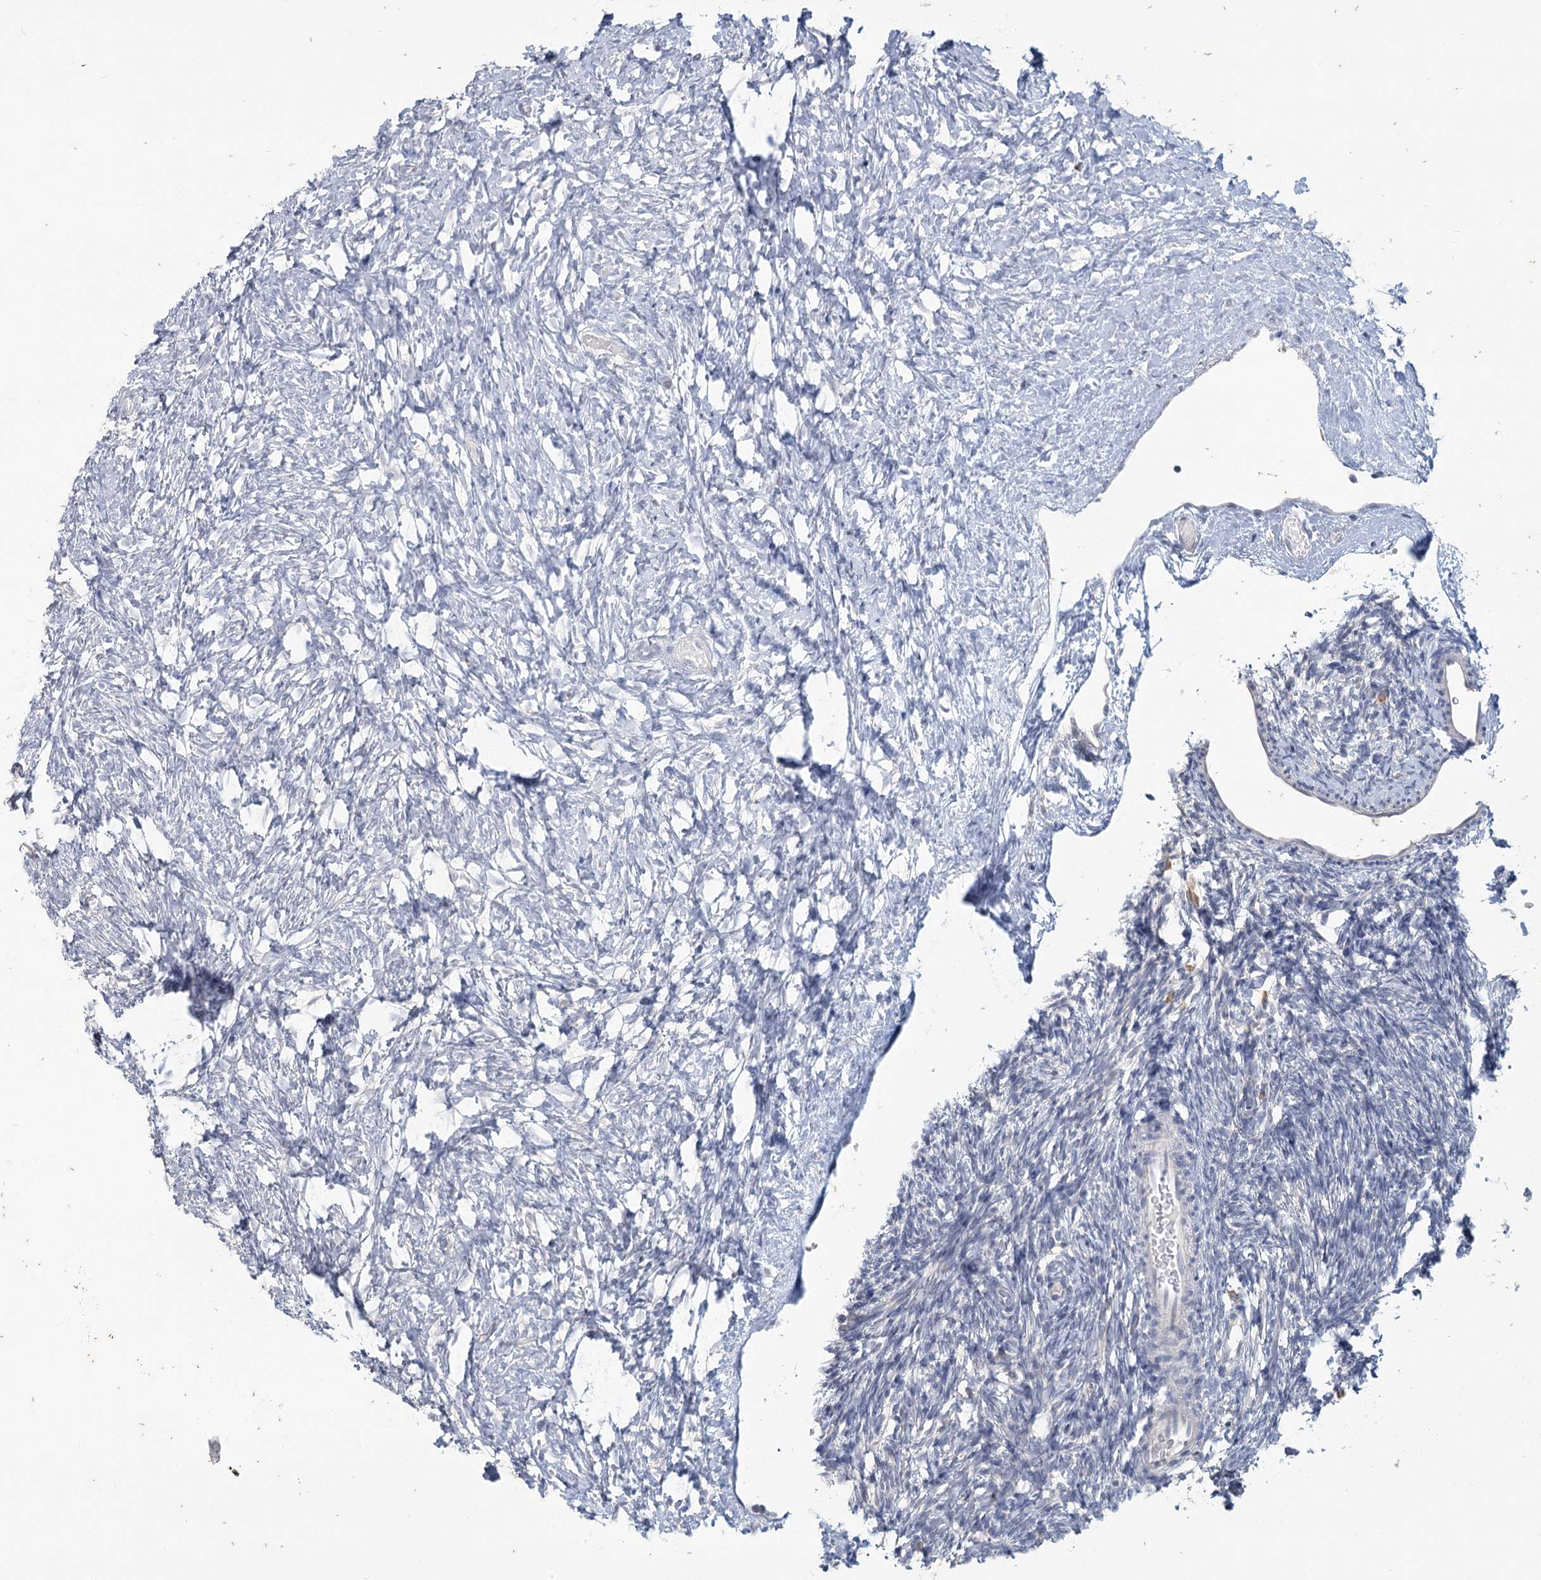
{"staining": {"intensity": "negative", "quantity": "none", "location": "none"}, "tissue": "ovary", "cell_type": "Follicle cells", "image_type": "normal", "snomed": [{"axis": "morphology", "description": "Normal tissue, NOS"}, {"axis": "topography", "description": "Ovary"}], "caption": "Immunohistochemistry (IHC) of unremarkable human ovary demonstrates no positivity in follicle cells.", "gene": "SLC9A3", "patient": {"sex": "female", "age": 35}}